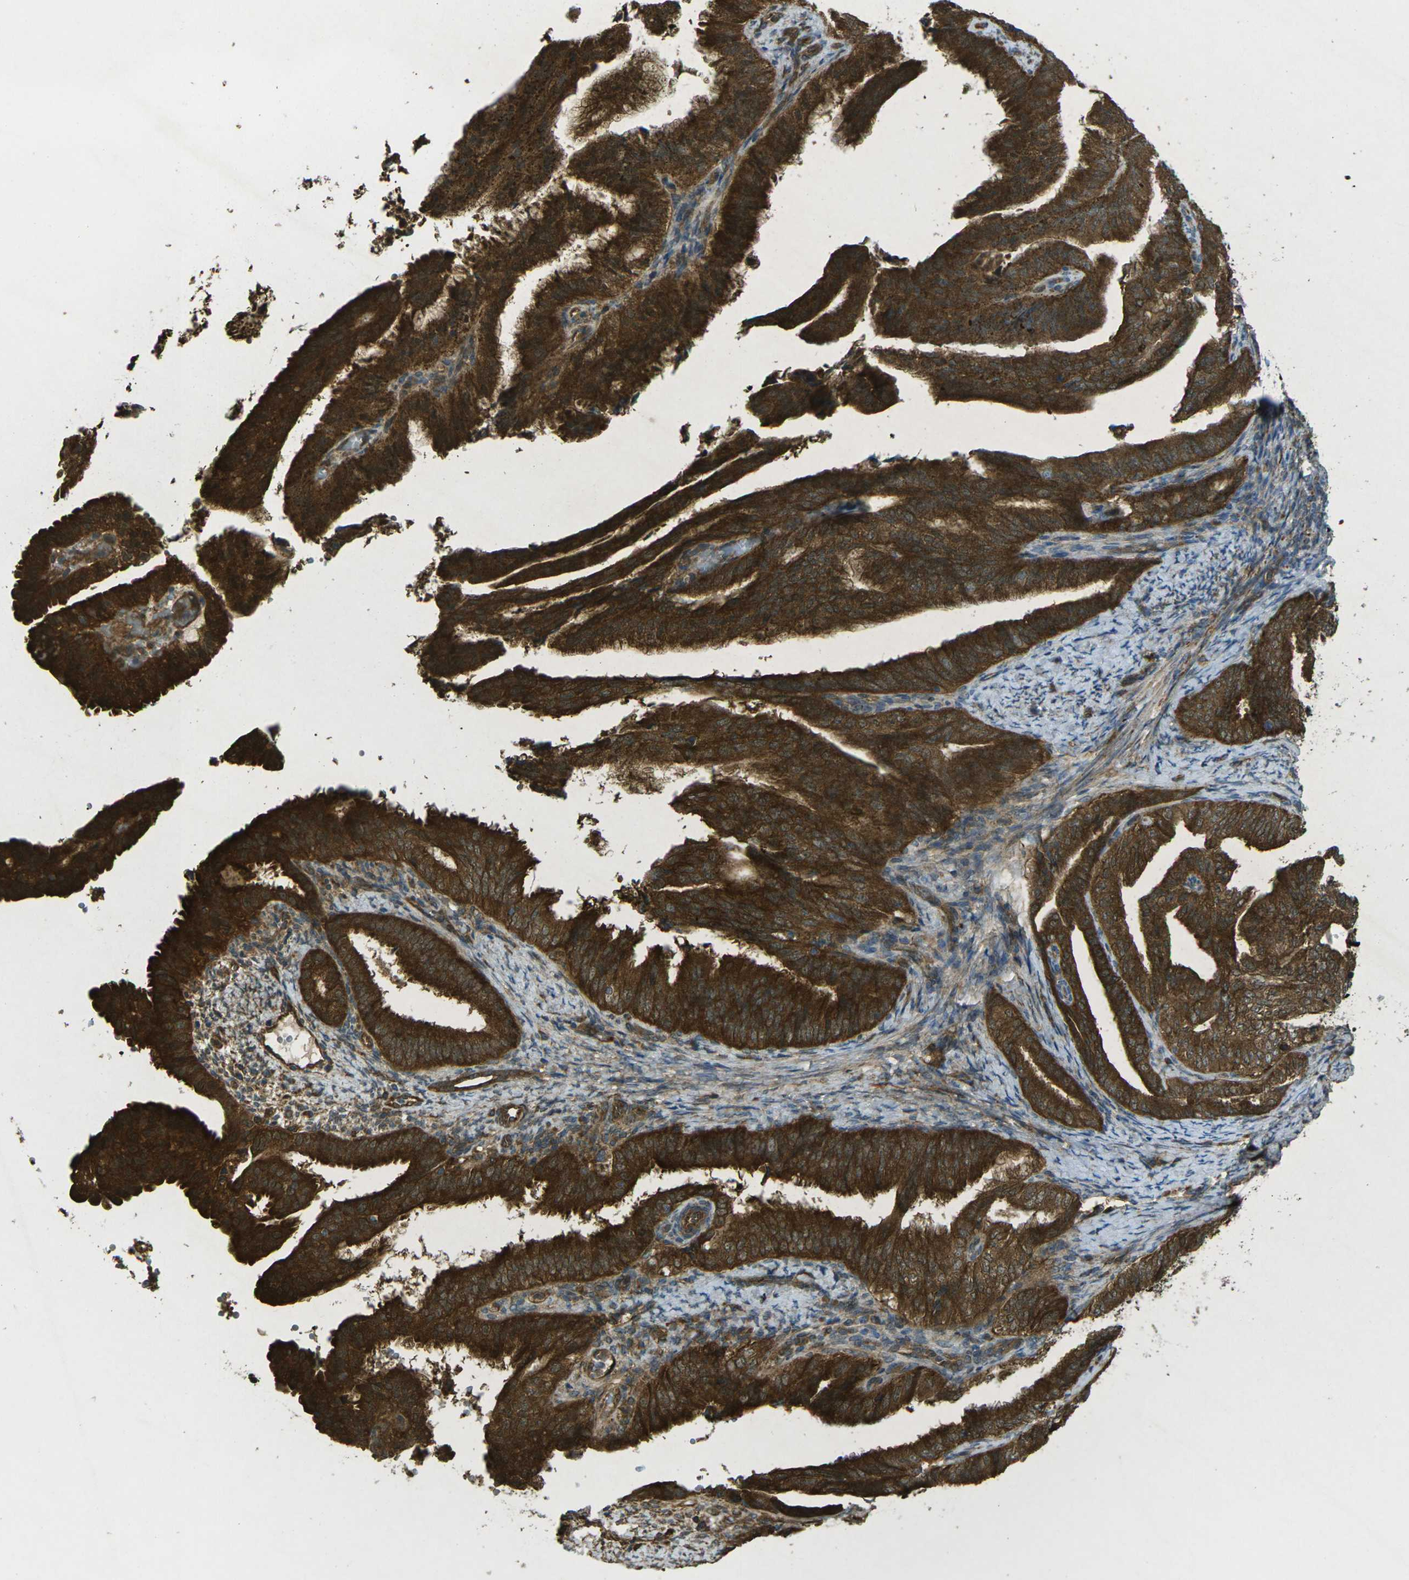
{"staining": {"intensity": "strong", "quantity": ">75%", "location": "cytoplasmic/membranous"}, "tissue": "endometrial cancer", "cell_type": "Tumor cells", "image_type": "cancer", "snomed": [{"axis": "morphology", "description": "Adenocarcinoma, NOS"}, {"axis": "topography", "description": "Endometrium"}], "caption": "A high amount of strong cytoplasmic/membranous positivity is identified in about >75% of tumor cells in adenocarcinoma (endometrial) tissue.", "gene": "CHMP3", "patient": {"sex": "female", "age": 58}}